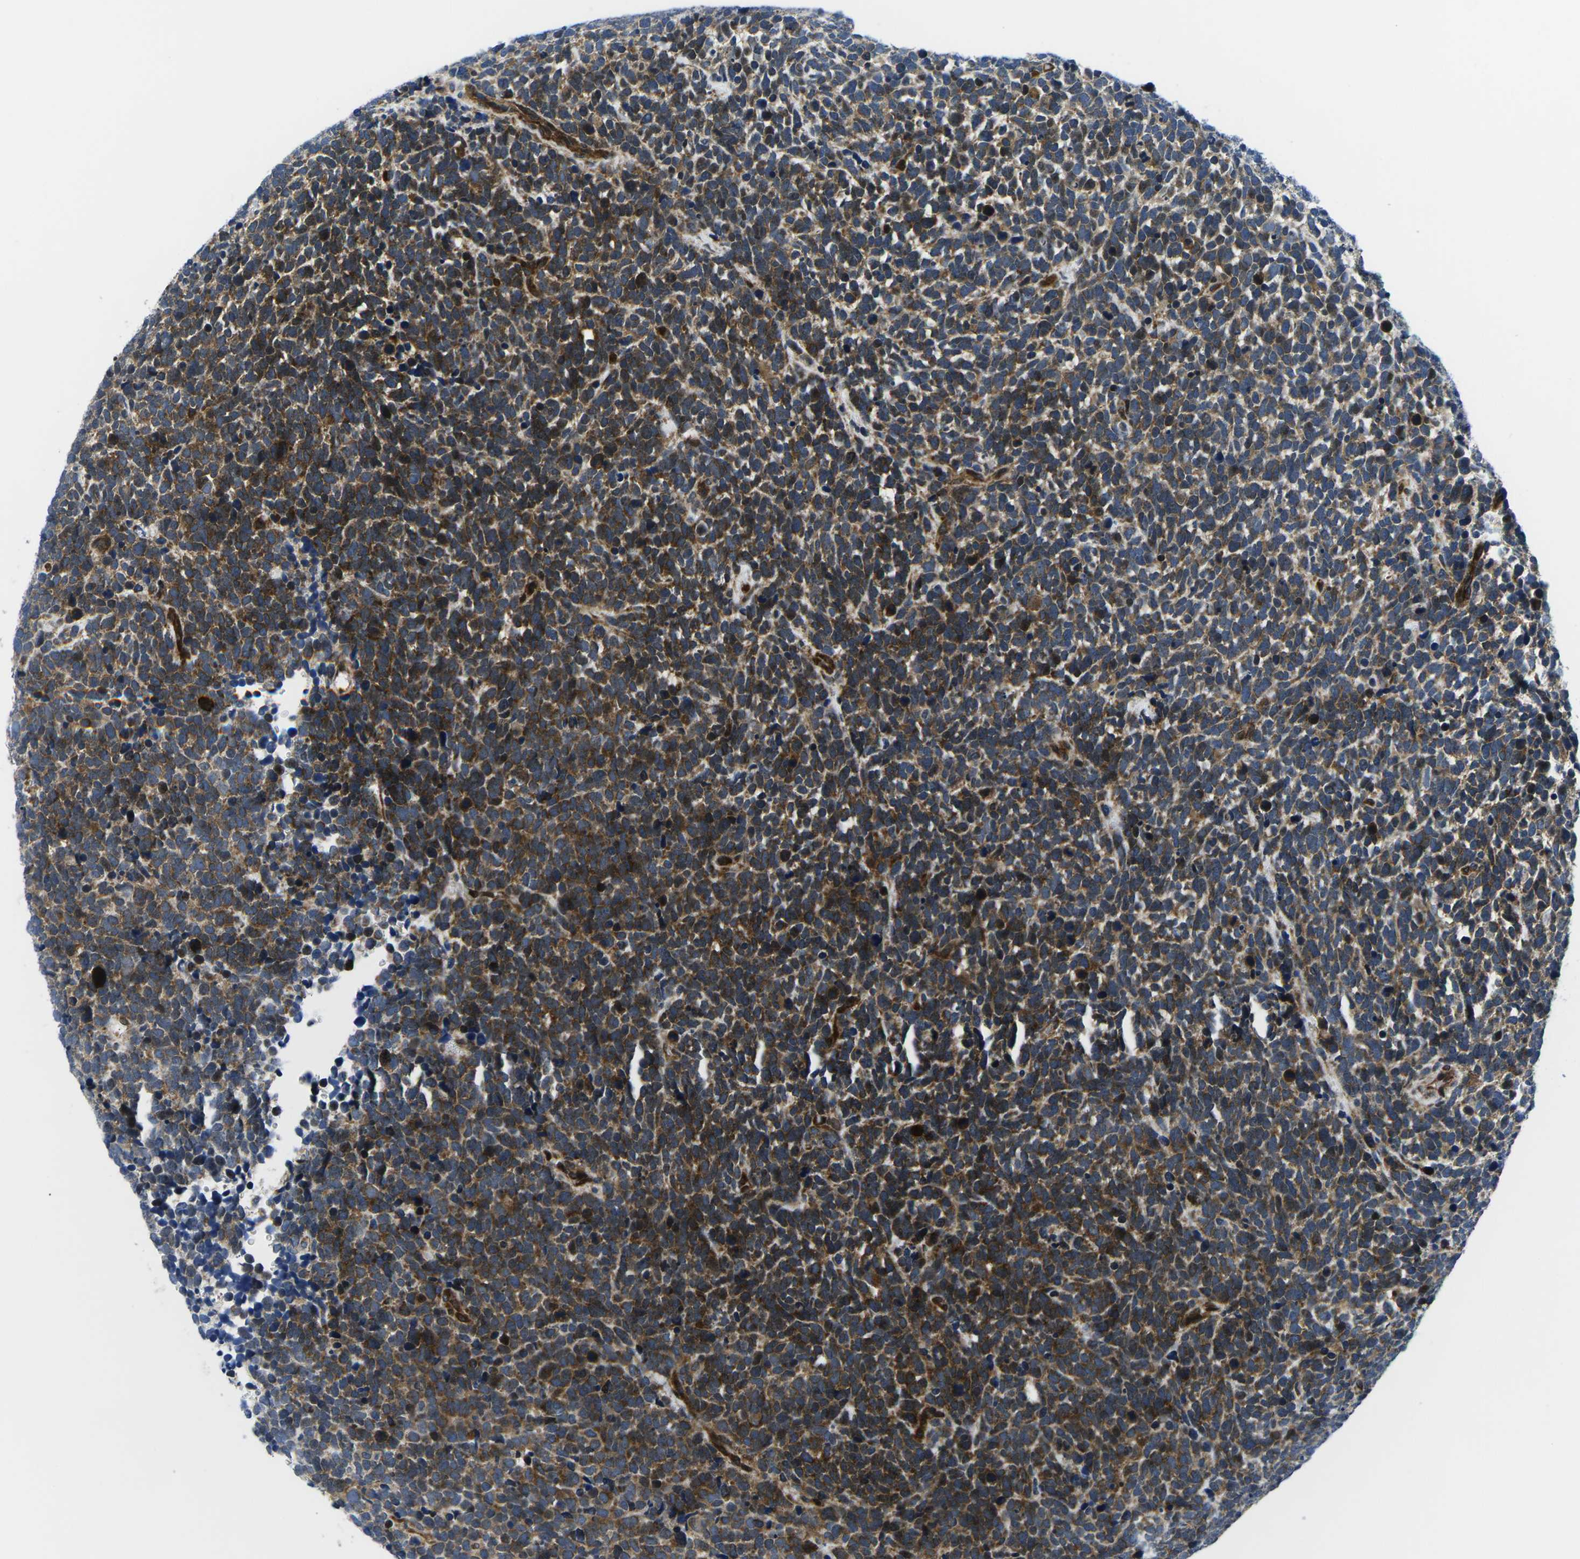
{"staining": {"intensity": "strong", "quantity": "25%-75%", "location": "cytoplasmic/membranous"}, "tissue": "urothelial cancer", "cell_type": "Tumor cells", "image_type": "cancer", "snomed": [{"axis": "morphology", "description": "Urothelial carcinoma, High grade"}, {"axis": "topography", "description": "Urinary bladder"}], "caption": "Immunohistochemistry of human urothelial carcinoma (high-grade) exhibits high levels of strong cytoplasmic/membranous staining in approximately 25%-75% of tumor cells.", "gene": "EIF4E", "patient": {"sex": "female", "age": 82}}